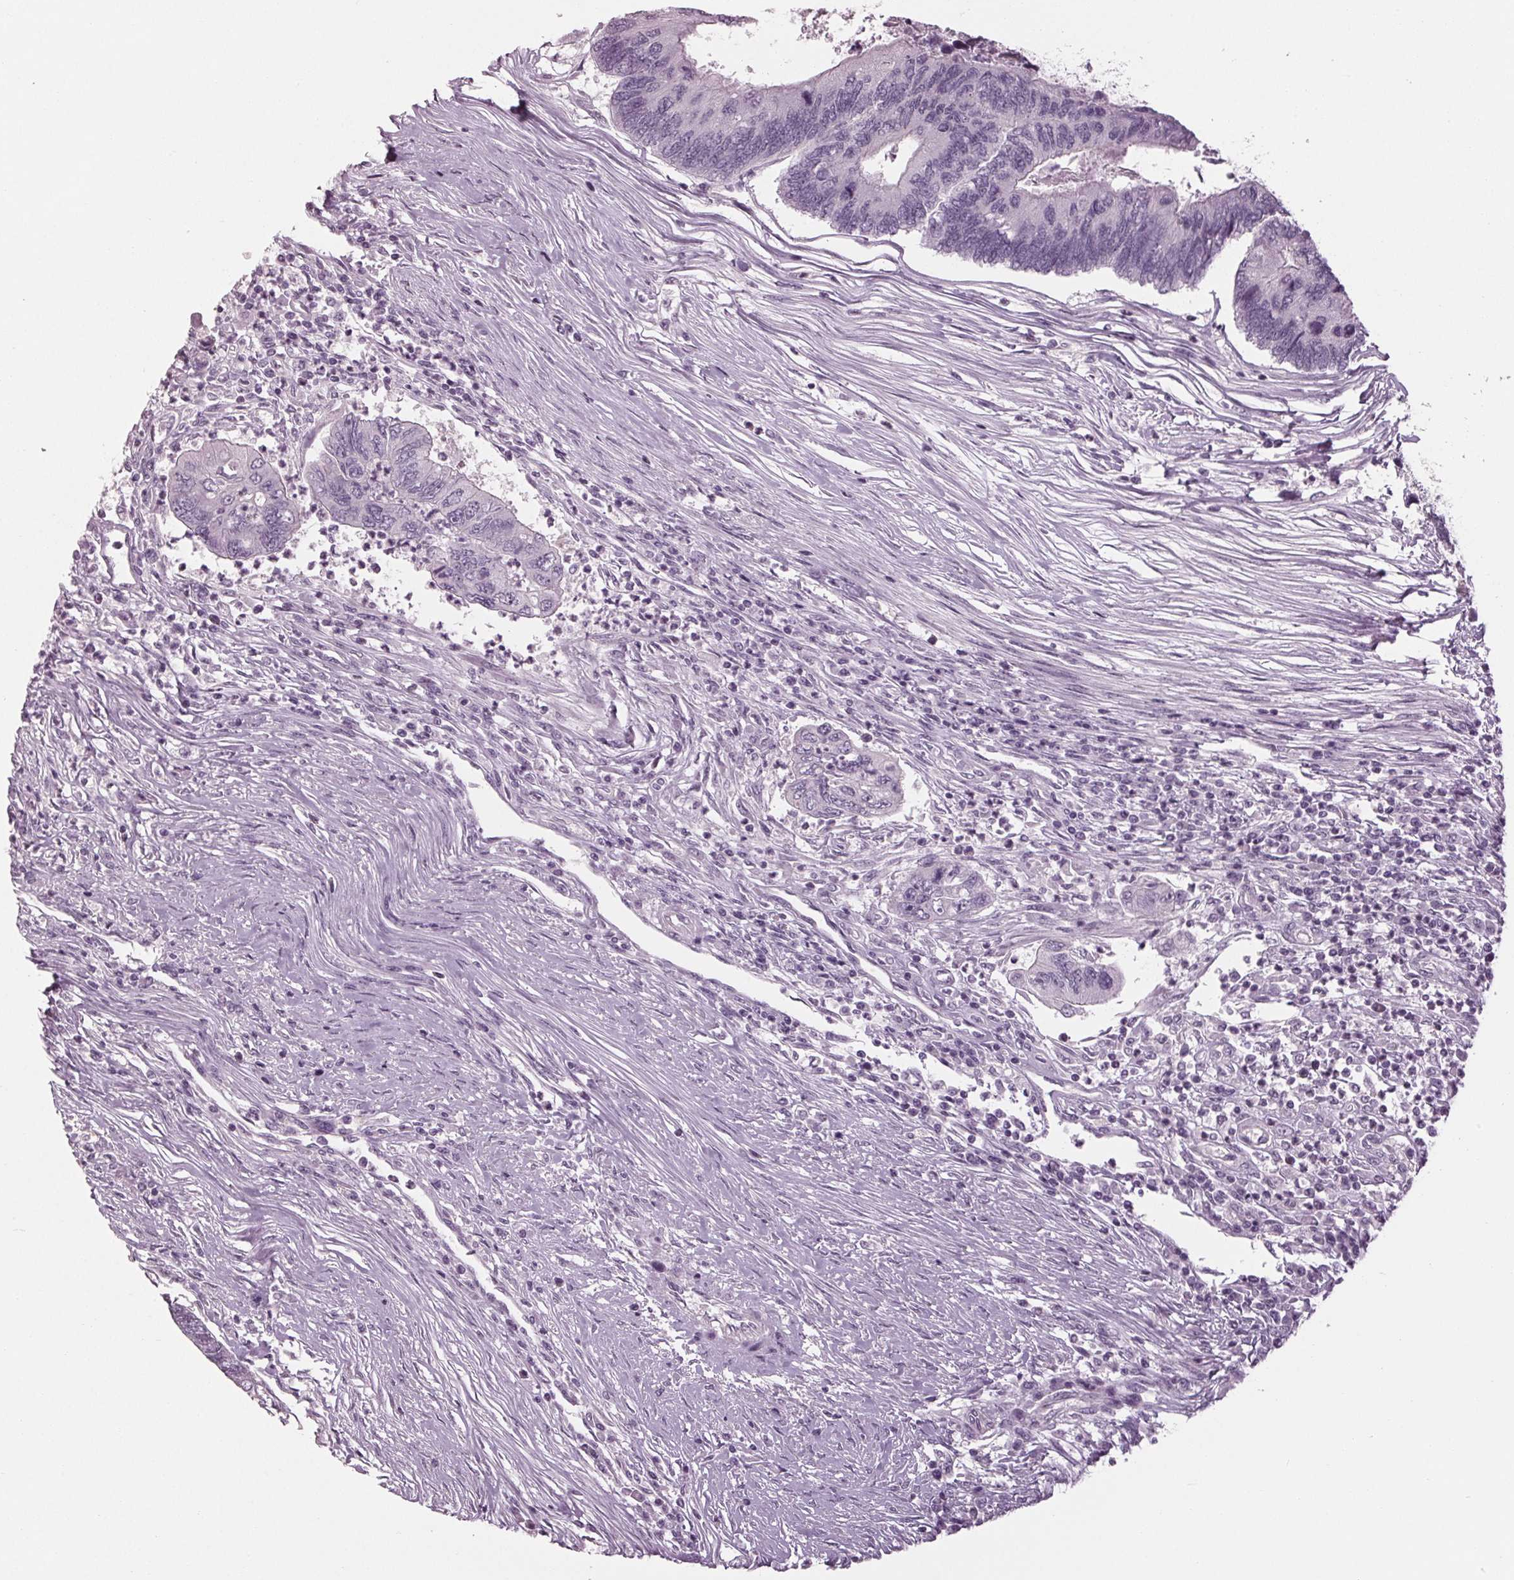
{"staining": {"intensity": "negative", "quantity": "none", "location": "none"}, "tissue": "colorectal cancer", "cell_type": "Tumor cells", "image_type": "cancer", "snomed": [{"axis": "morphology", "description": "Adenocarcinoma, NOS"}, {"axis": "topography", "description": "Colon"}], "caption": "Micrograph shows no protein expression in tumor cells of colorectal cancer tissue.", "gene": "TNNC2", "patient": {"sex": "female", "age": 67}}